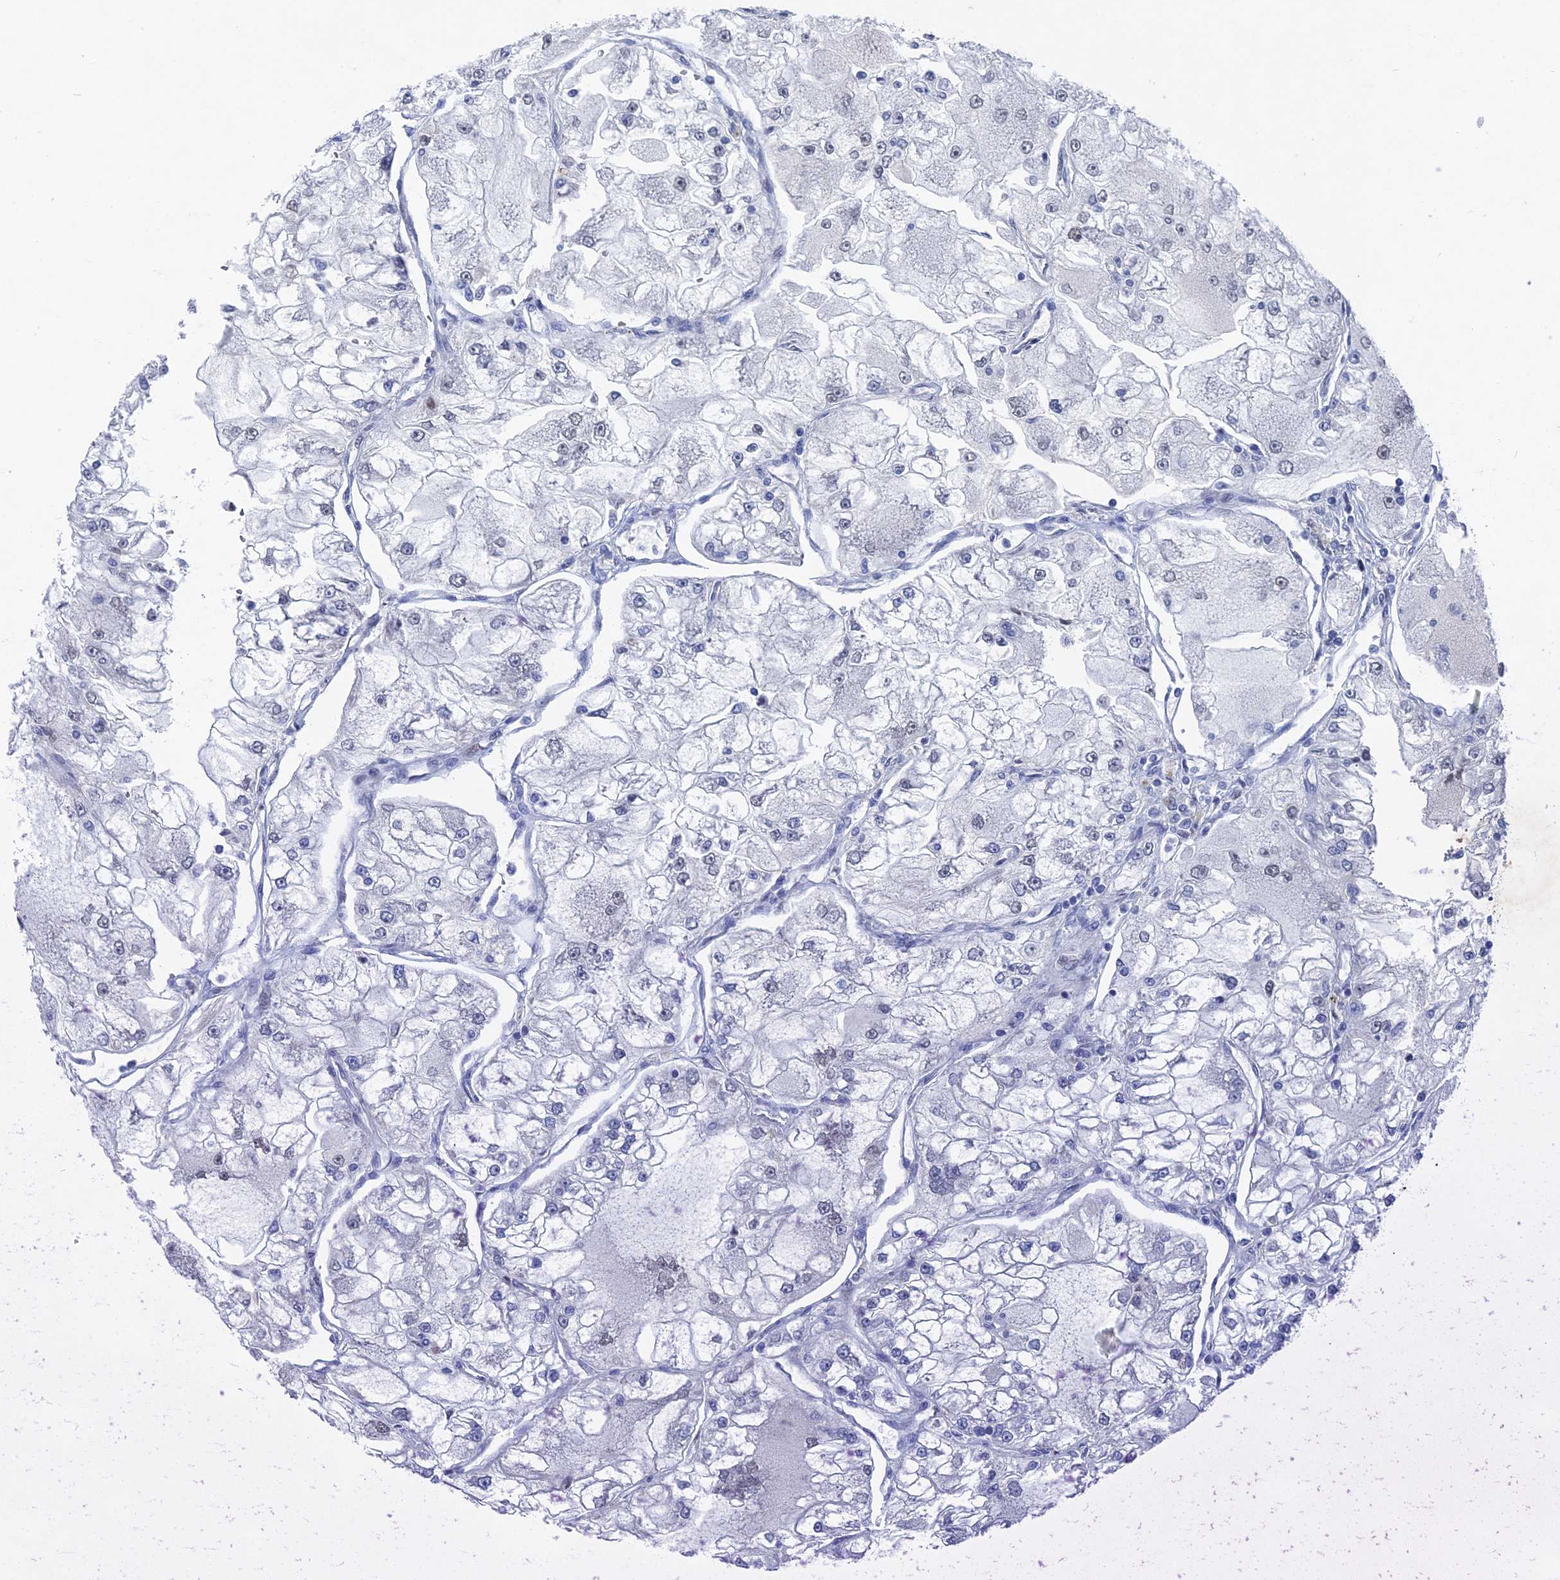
{"staining": {"intensity": "negative", "quantity": "none", "location": "none"}, "tissue": "renal cancer", "cell_type": "Tumor cells", "image_type": "cancer", "snomed": [{"axis": "morphology", "description": "Adenocarcinoma, NOS"}, {"axis": "topography", "description": "Kidney"}], "caption": "This histopathology image is of adenocarcinoma (renal) stained with IHC to label a protein in brown with the nuclei are counter-stained blue. There is no expression in tumor cells.", "gene": "HIGD1A", "patient": {"sex": "female", "age": 72}}